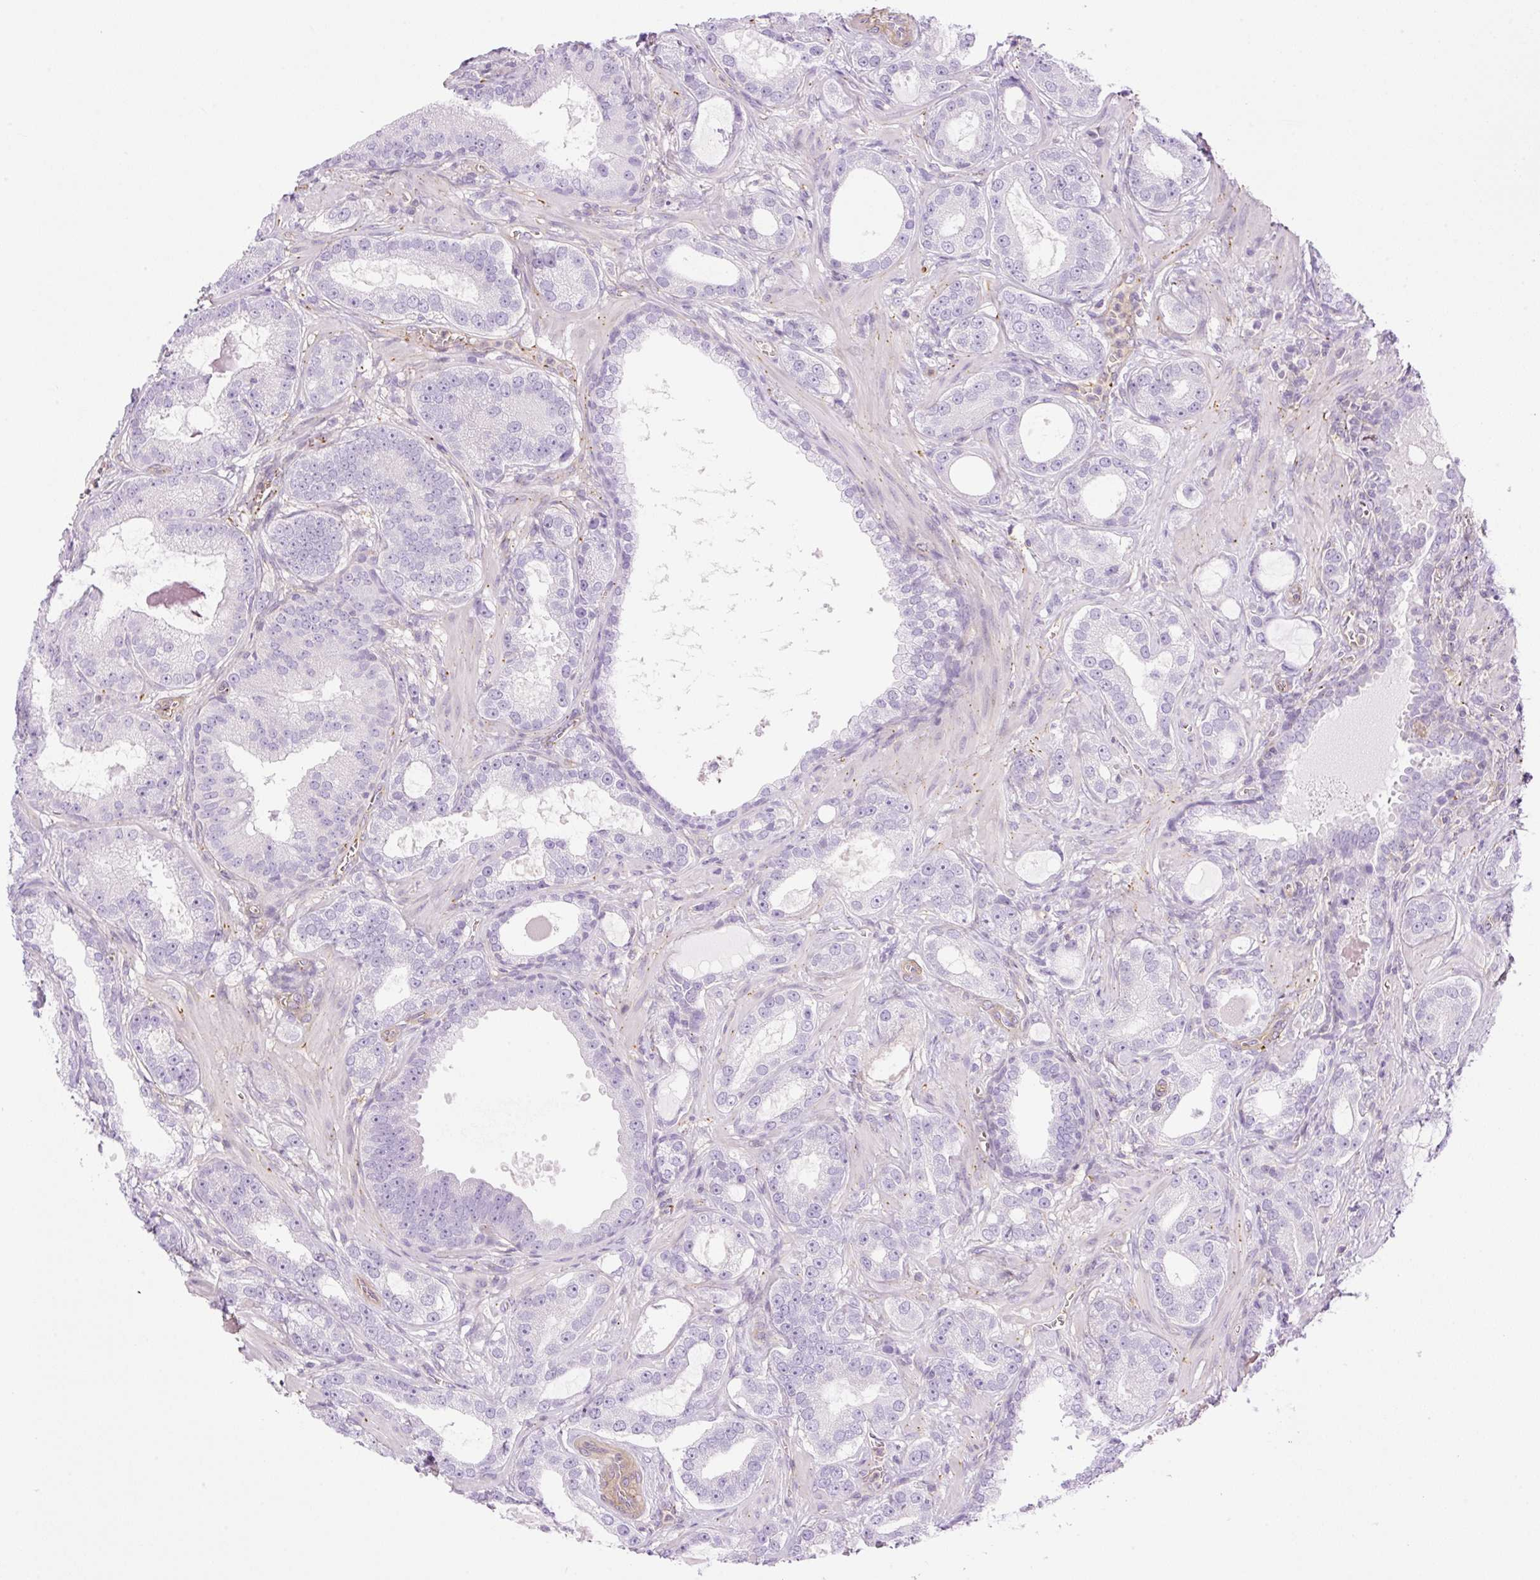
{"staining": {"intensity": "negative", "quantity": "none", "location": "none"}, "tissue": "prostate cancer", "cell_type": "Tumor cells", "image_type": "cancer", "snomed": [{"axis": "morphology", "description": "Adenocarcinoma, High grade"}, {"axis": "topography", "description": "Prostate"}], "caption": "Immunohistochemical staining of human prostate cancer demonstrates no significant staining in tumor cells.", "gene": "EHD3", "patient": {"sex": "male", "age": 65}}